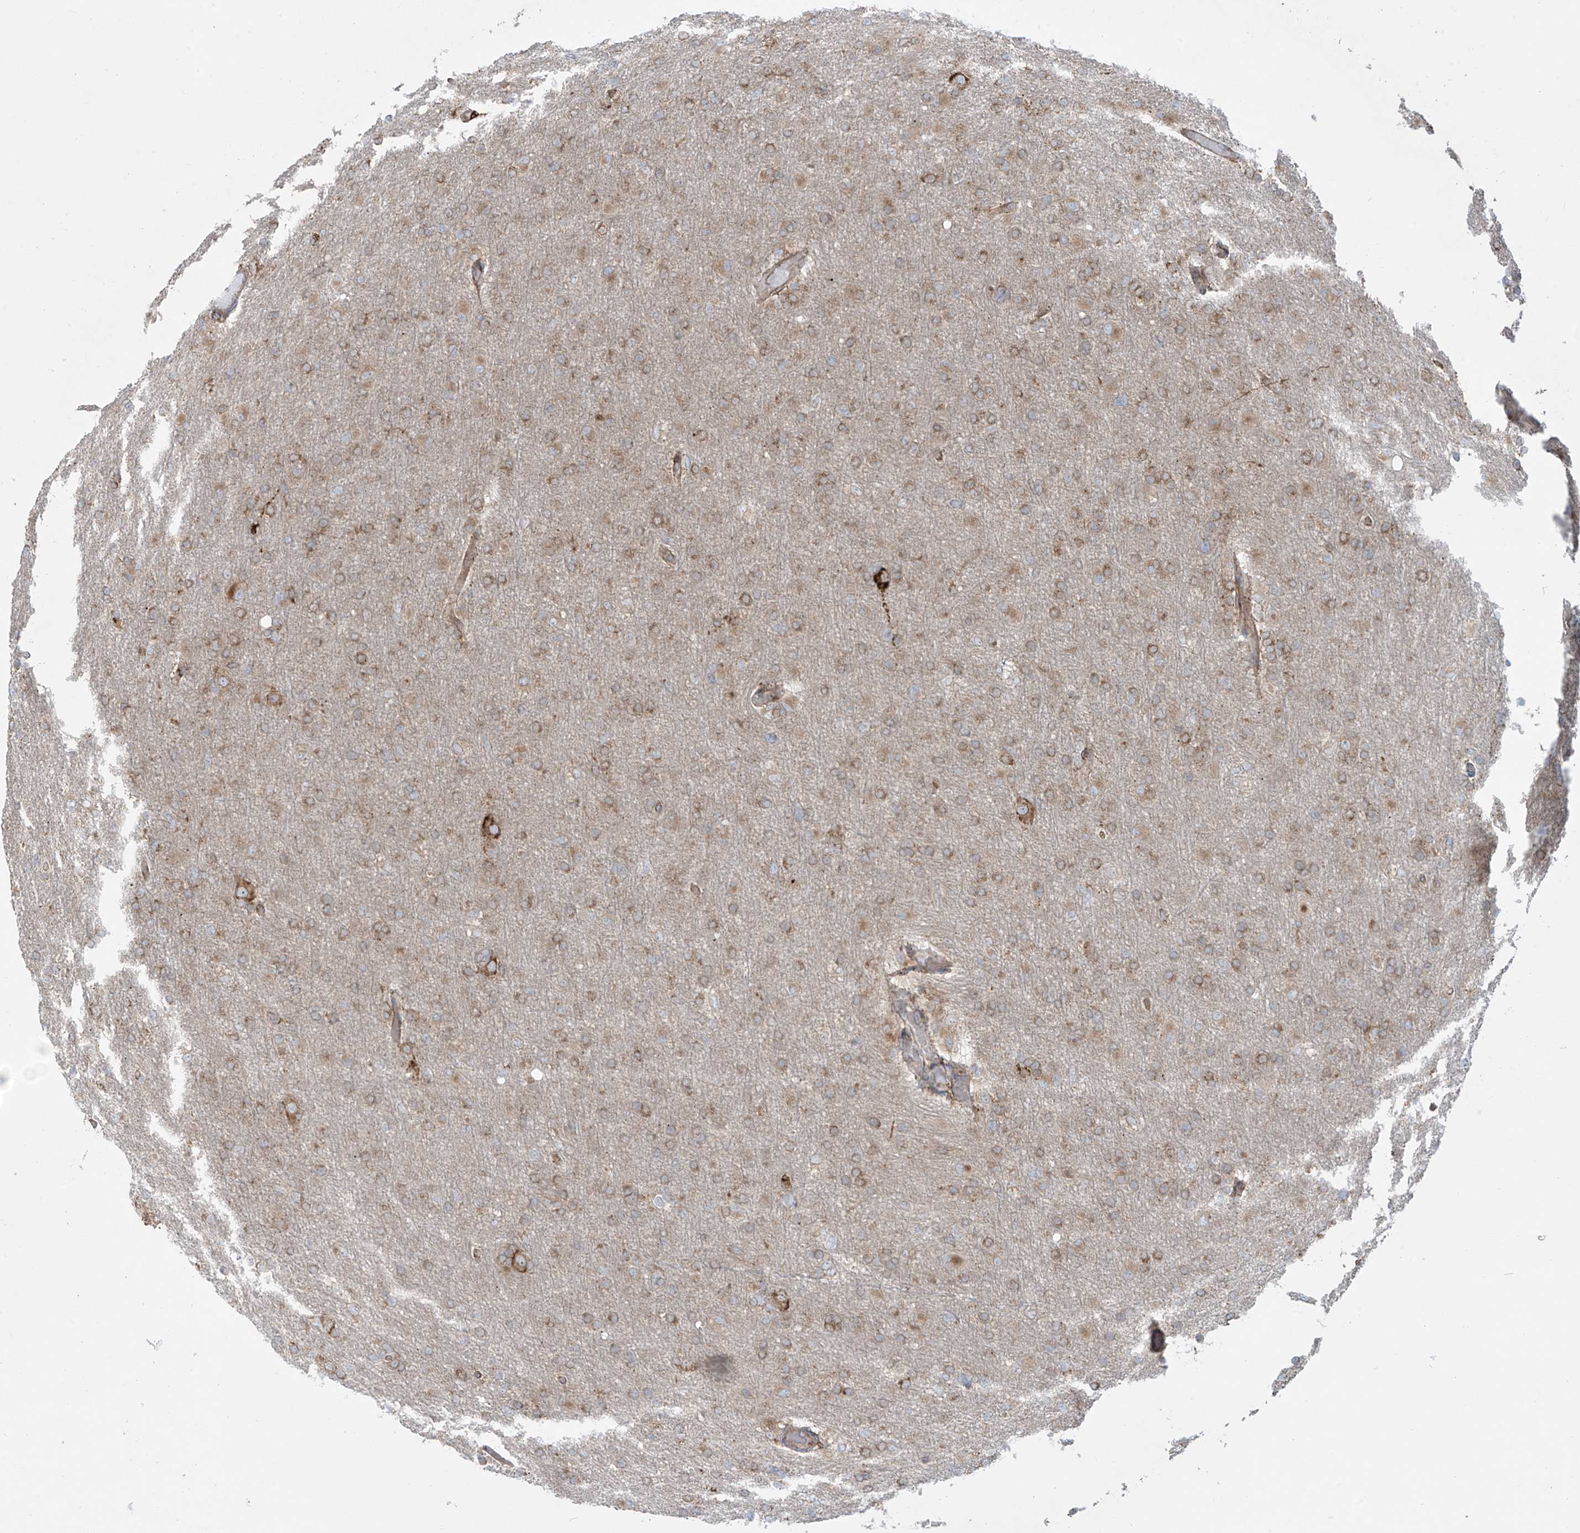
{"staining": {"intensity": "weak", "quantity": ">75%", "location": "cytoplasmic/membranous"}, "tissue": "glioma", "cell_type": "Tumor cells", "image_type": "cancer", "snomed": [{"axis": "morphology", "description": "Glioma, malignant, High grade"}, {"axis": "topography", "description": "Cerebral cortex"}], "caption": "Malignant glioma (high-grade) tissue exhibits weak cytoplasmic/membranous positivity in about >75% of tumor cells, visualized by immunohistochemistry.", "gene": "MX1", "patient": {"sex": "female", "age": 36}}